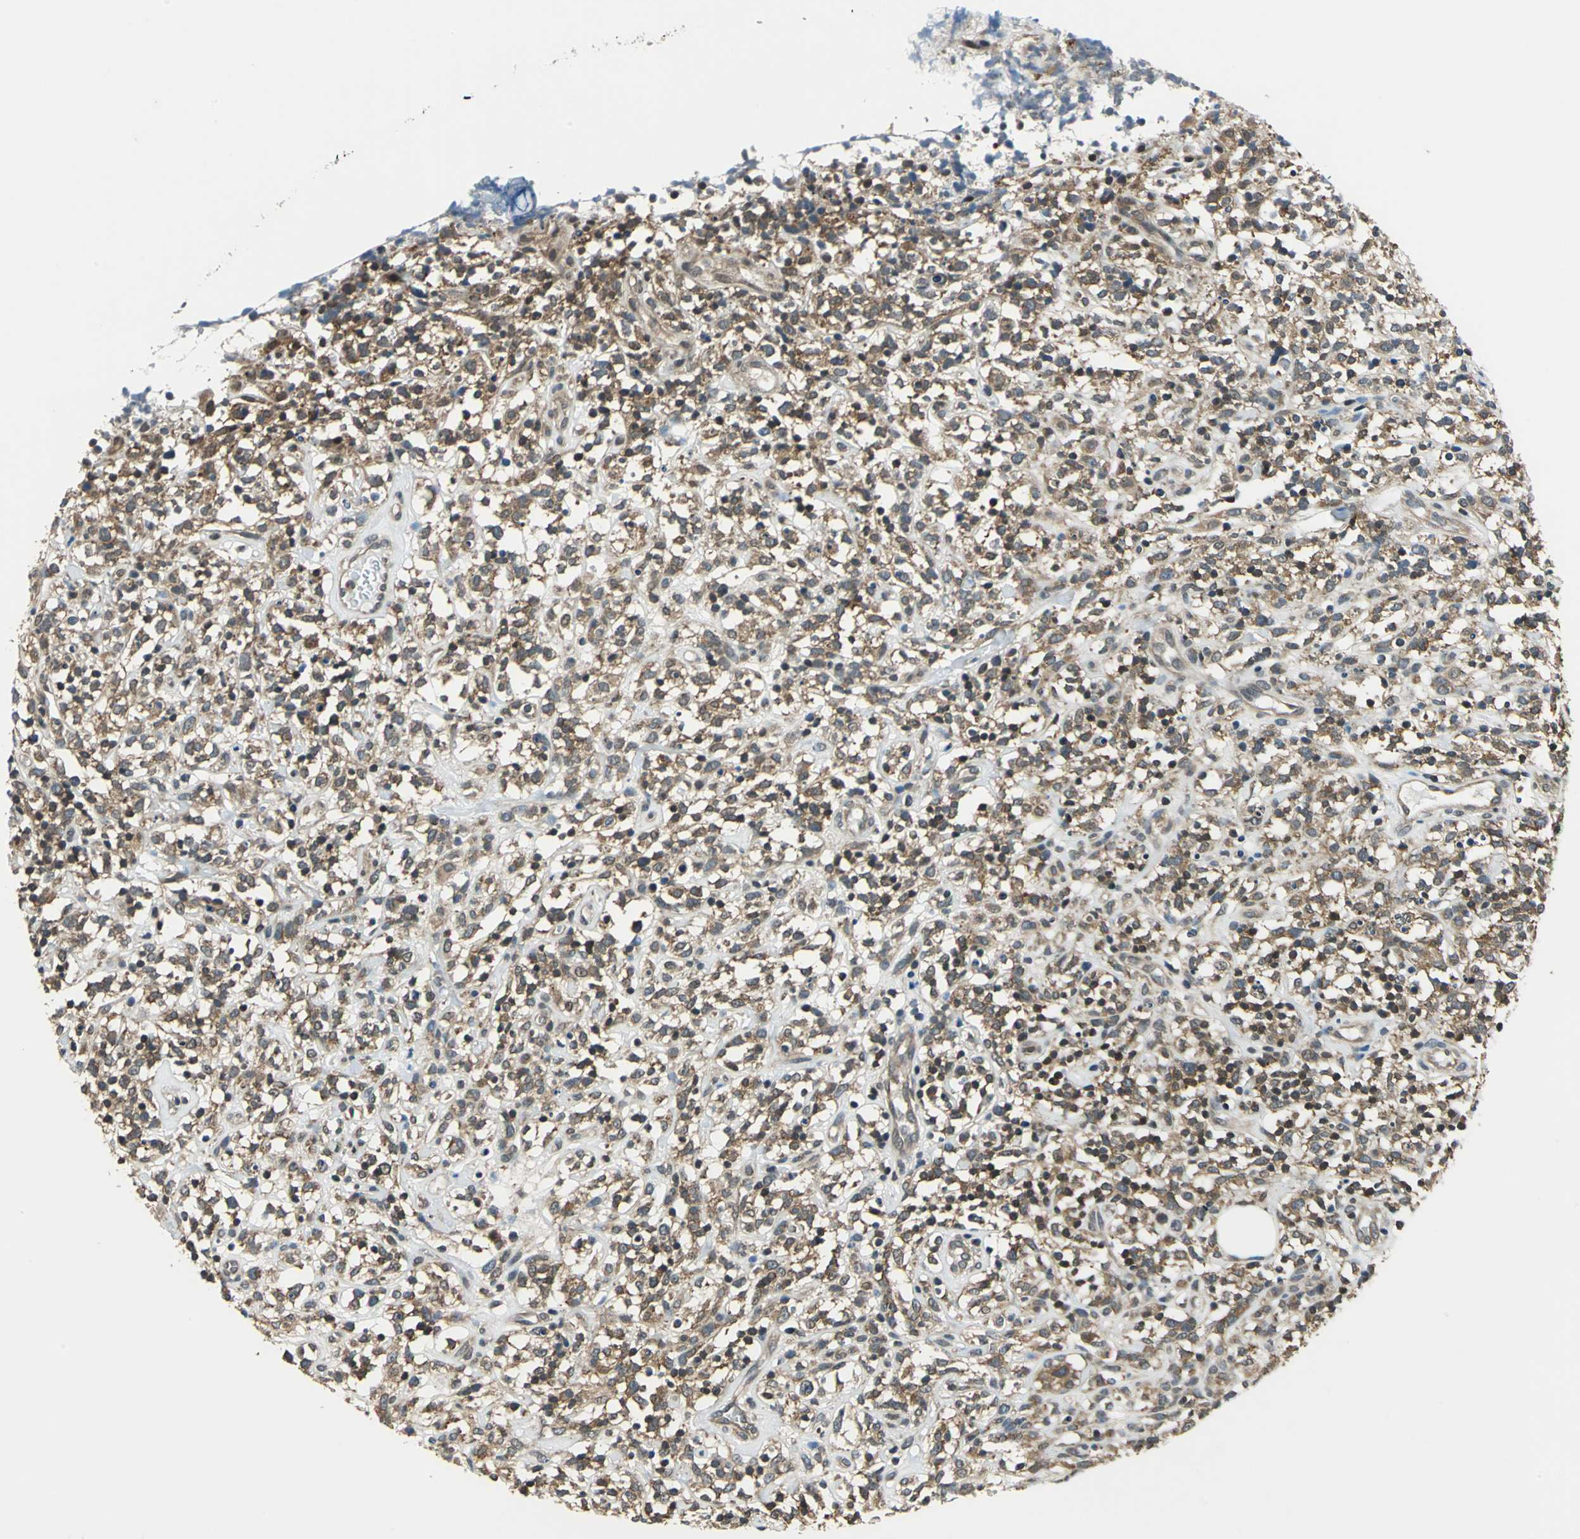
{"staining": {"intensity": "strong", "quantity": ">75%", "location": "cytoplasmic/membranous"}, "tissue": "lymphoma", "cell_type": "Tumor cells", "image_type": "cancer", "snomed": [{"axis": "morphology", "description": "Malignant lymphoma, non-Hodgkin's type, High grade"}, {"axis": "topography", "description": "Lymph node"}], "caption": "High-grade malignant lymphoma, non-Hodgkin's type stained for a protein demonstrates strong cytoplasmic/membranous positivity in tumor cells.", "gene": "ARPC3", "patient": {"sex": "female", "age": 73}}